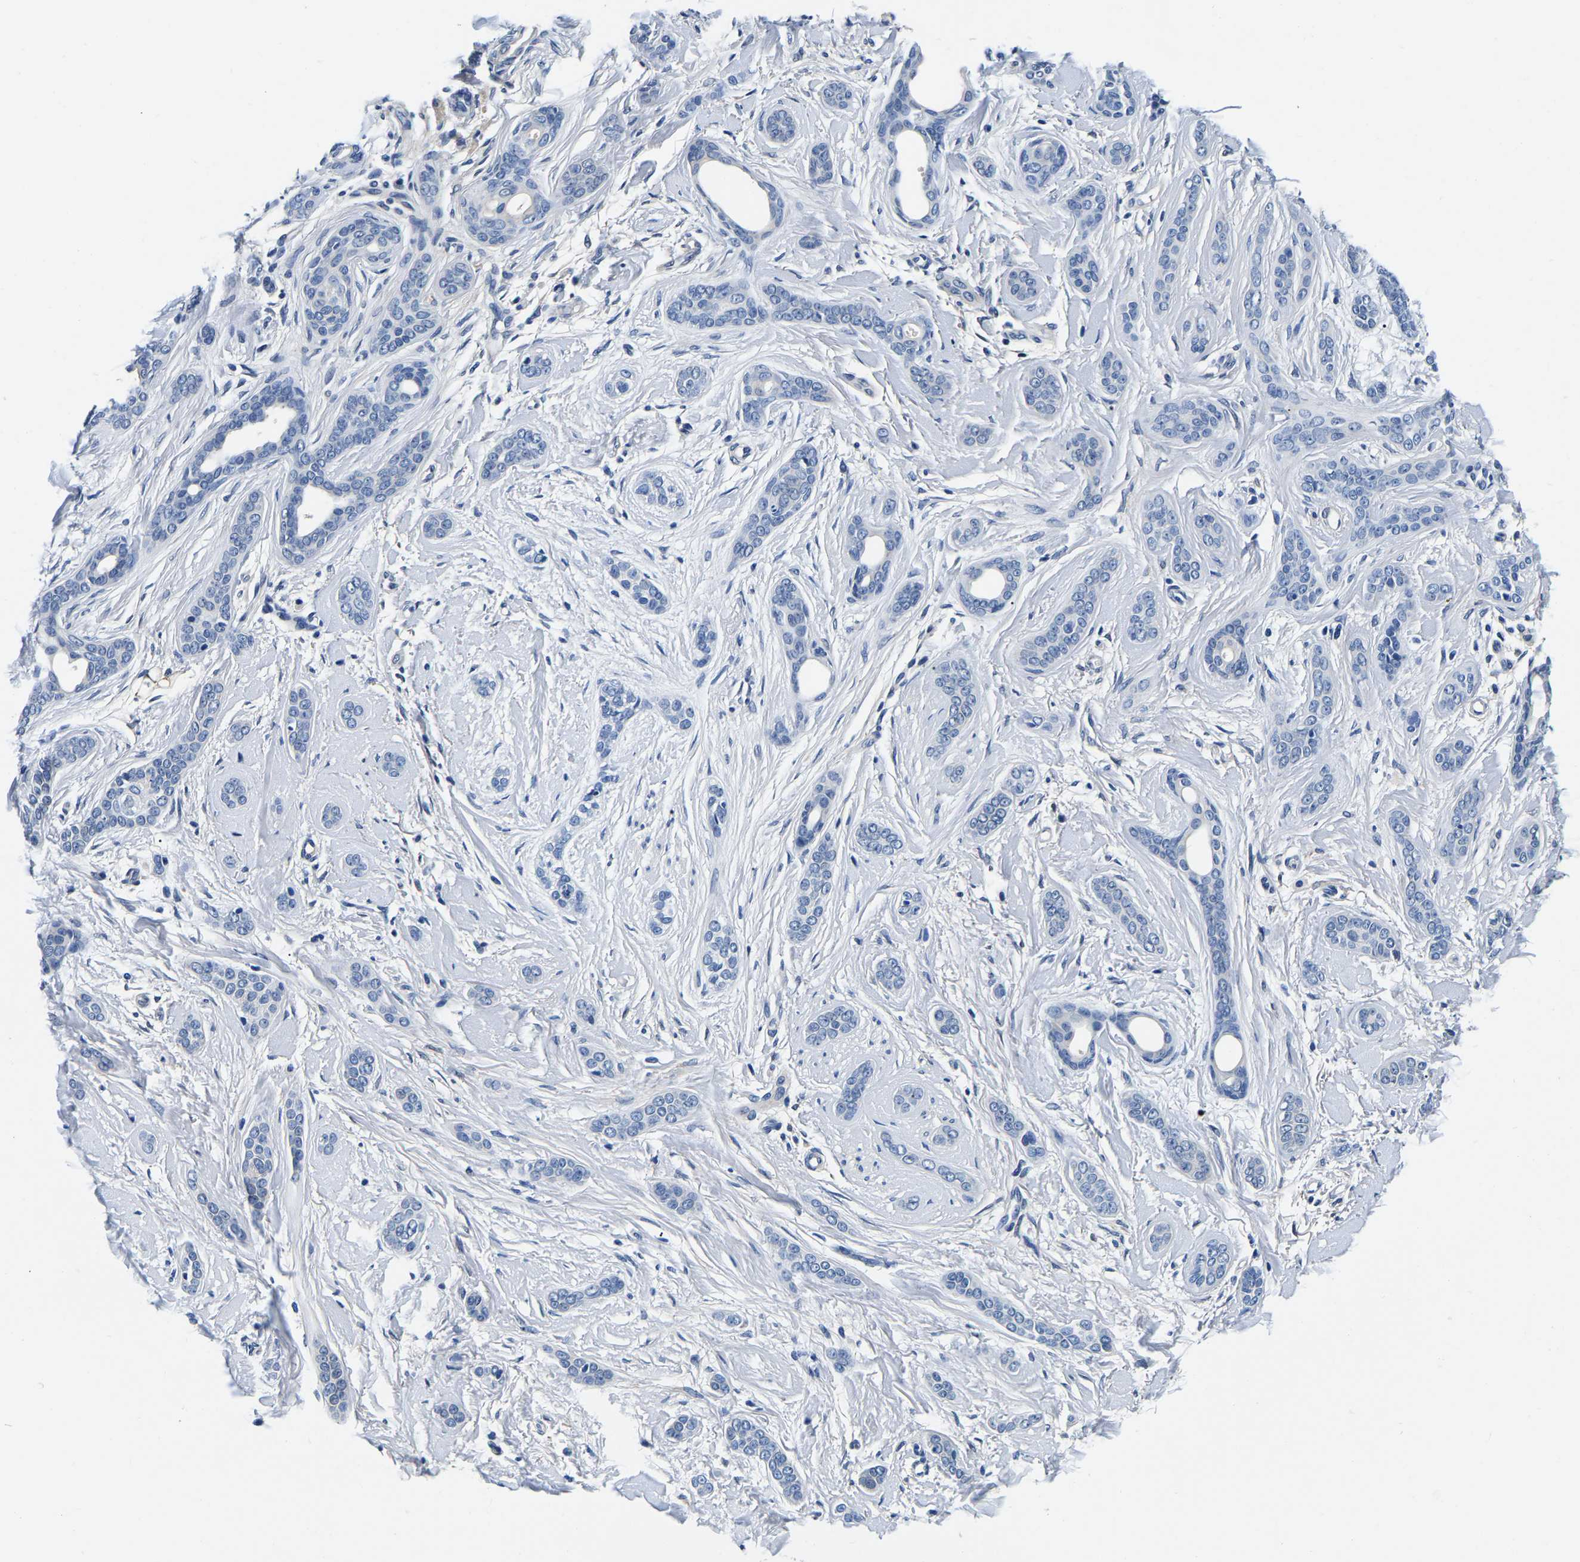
{"staining": {"intensity": "negative", "quantity": "none", "location": "none"}, "tissue": "skin cancer", "cell_type": "Tumor cells", "image_type": "cancer", "snomed": [{"axis": "morphology", "description": "Basal cell carcinoma"}, {"axis": "morphology", "description": "Adnexal tumor, benign"}, {"axis": "topography", "description": "Skin"}], "caption": "Tumor cells are negative for protein expression in human skin cancer (basal cell carcinoma). (DAB (3,3'-diaminobenzidine) immunohistochemistry with hematoxylin counter stain).", "gene": "ACO1", "patient": {"sex": "female", "age": 42}}